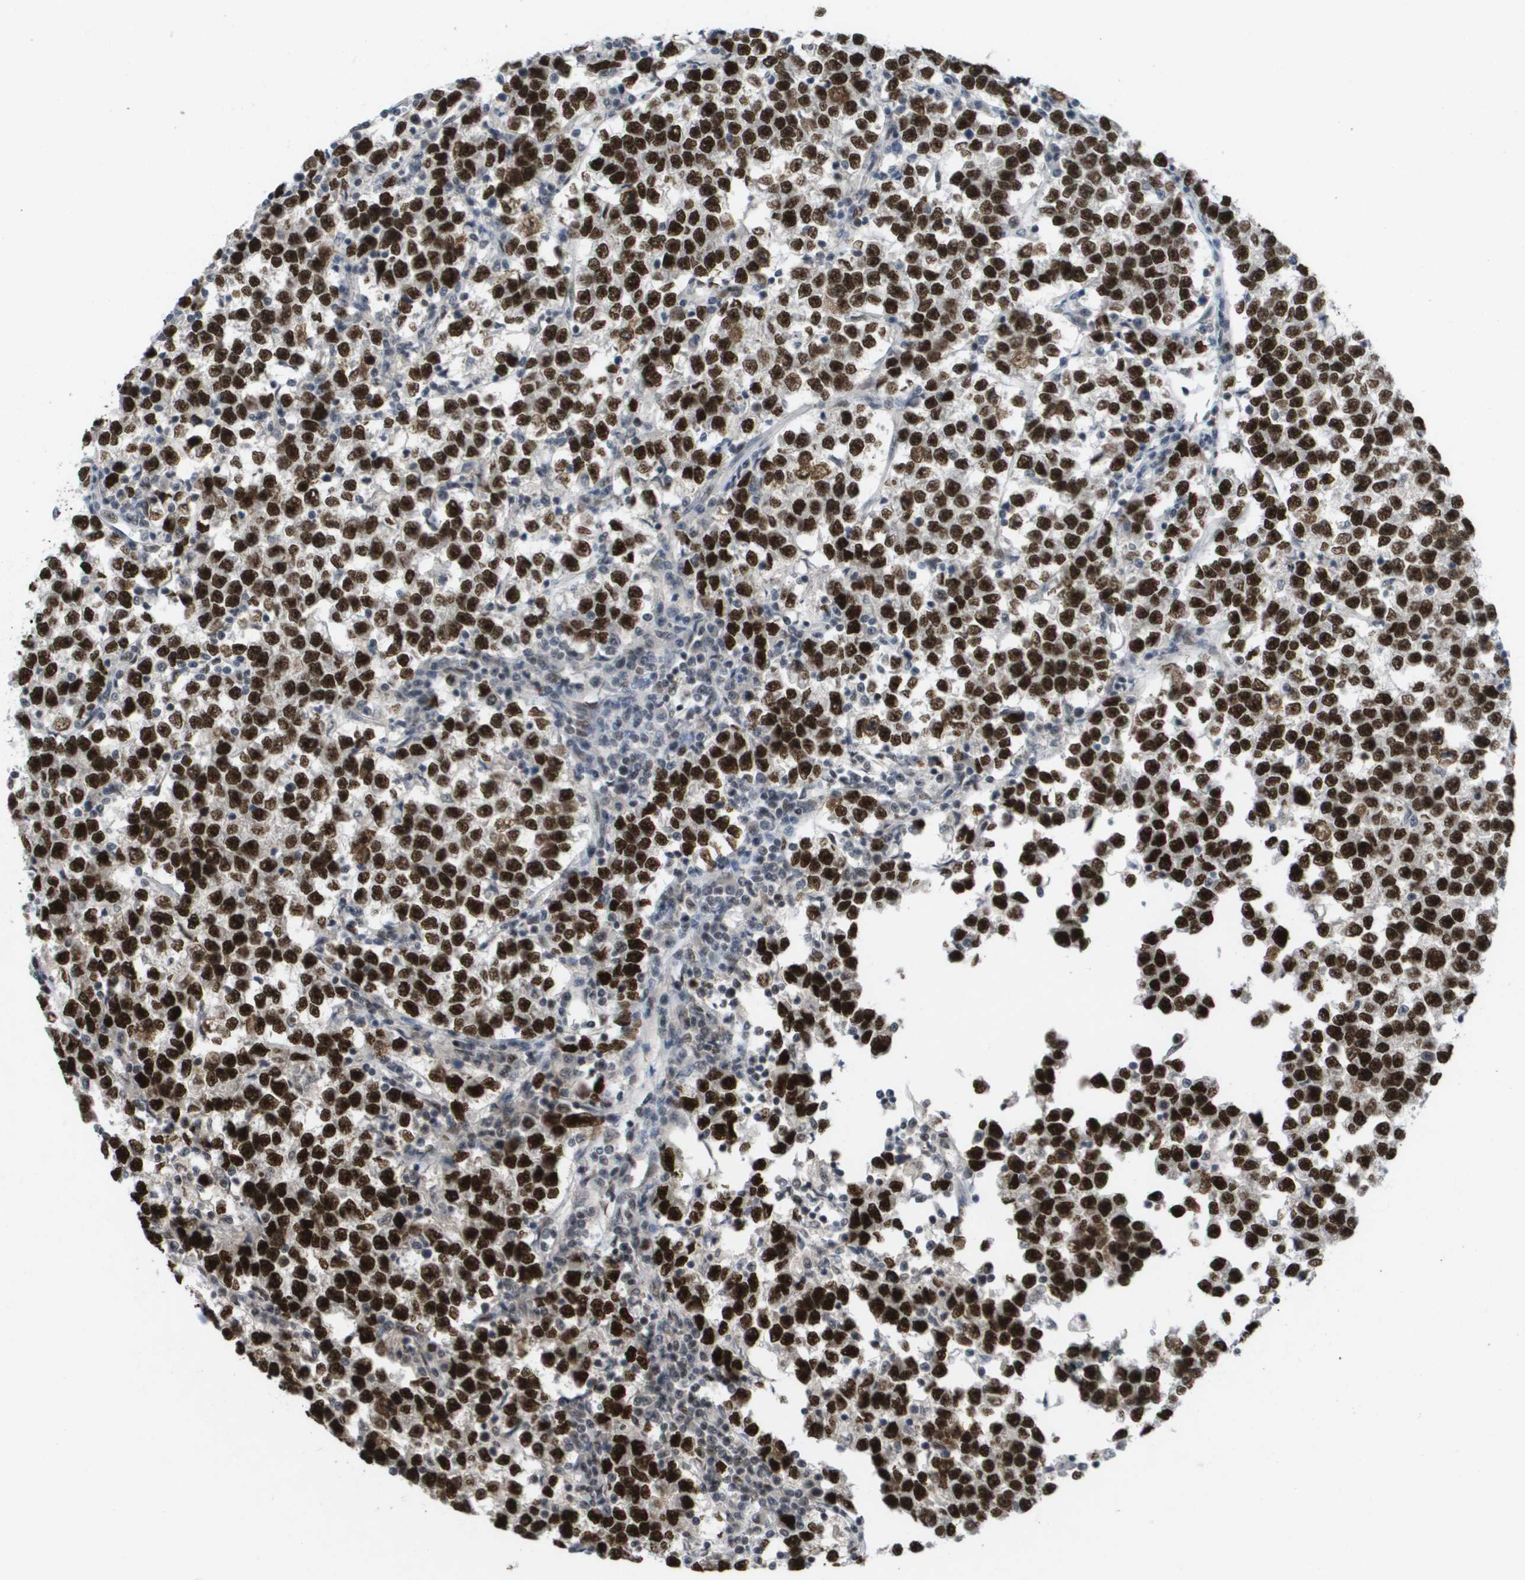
{"staining": {"intensity": "strong", "quantity": ">75%", "location": "nuclear"}, "tissue": "testis cancer", "cell_type": "Tumor cells", "image_type": "cancer", "snomed": [{"axis": "morphology", "description": "Normal tissue, NOS"}, {"axis": "morphology", "description": "Seminoma, NOS"}, {"axis": "topography", "description": "Testis"}], "caption": "Strong nuclear protein staining is present in approximately >75% of tumor cells in testis cancer. (DAB IHC with brightfield microscopy, high magnification).", "gene": "CDT1", "patient": {"sex": "male", "age": 43}}